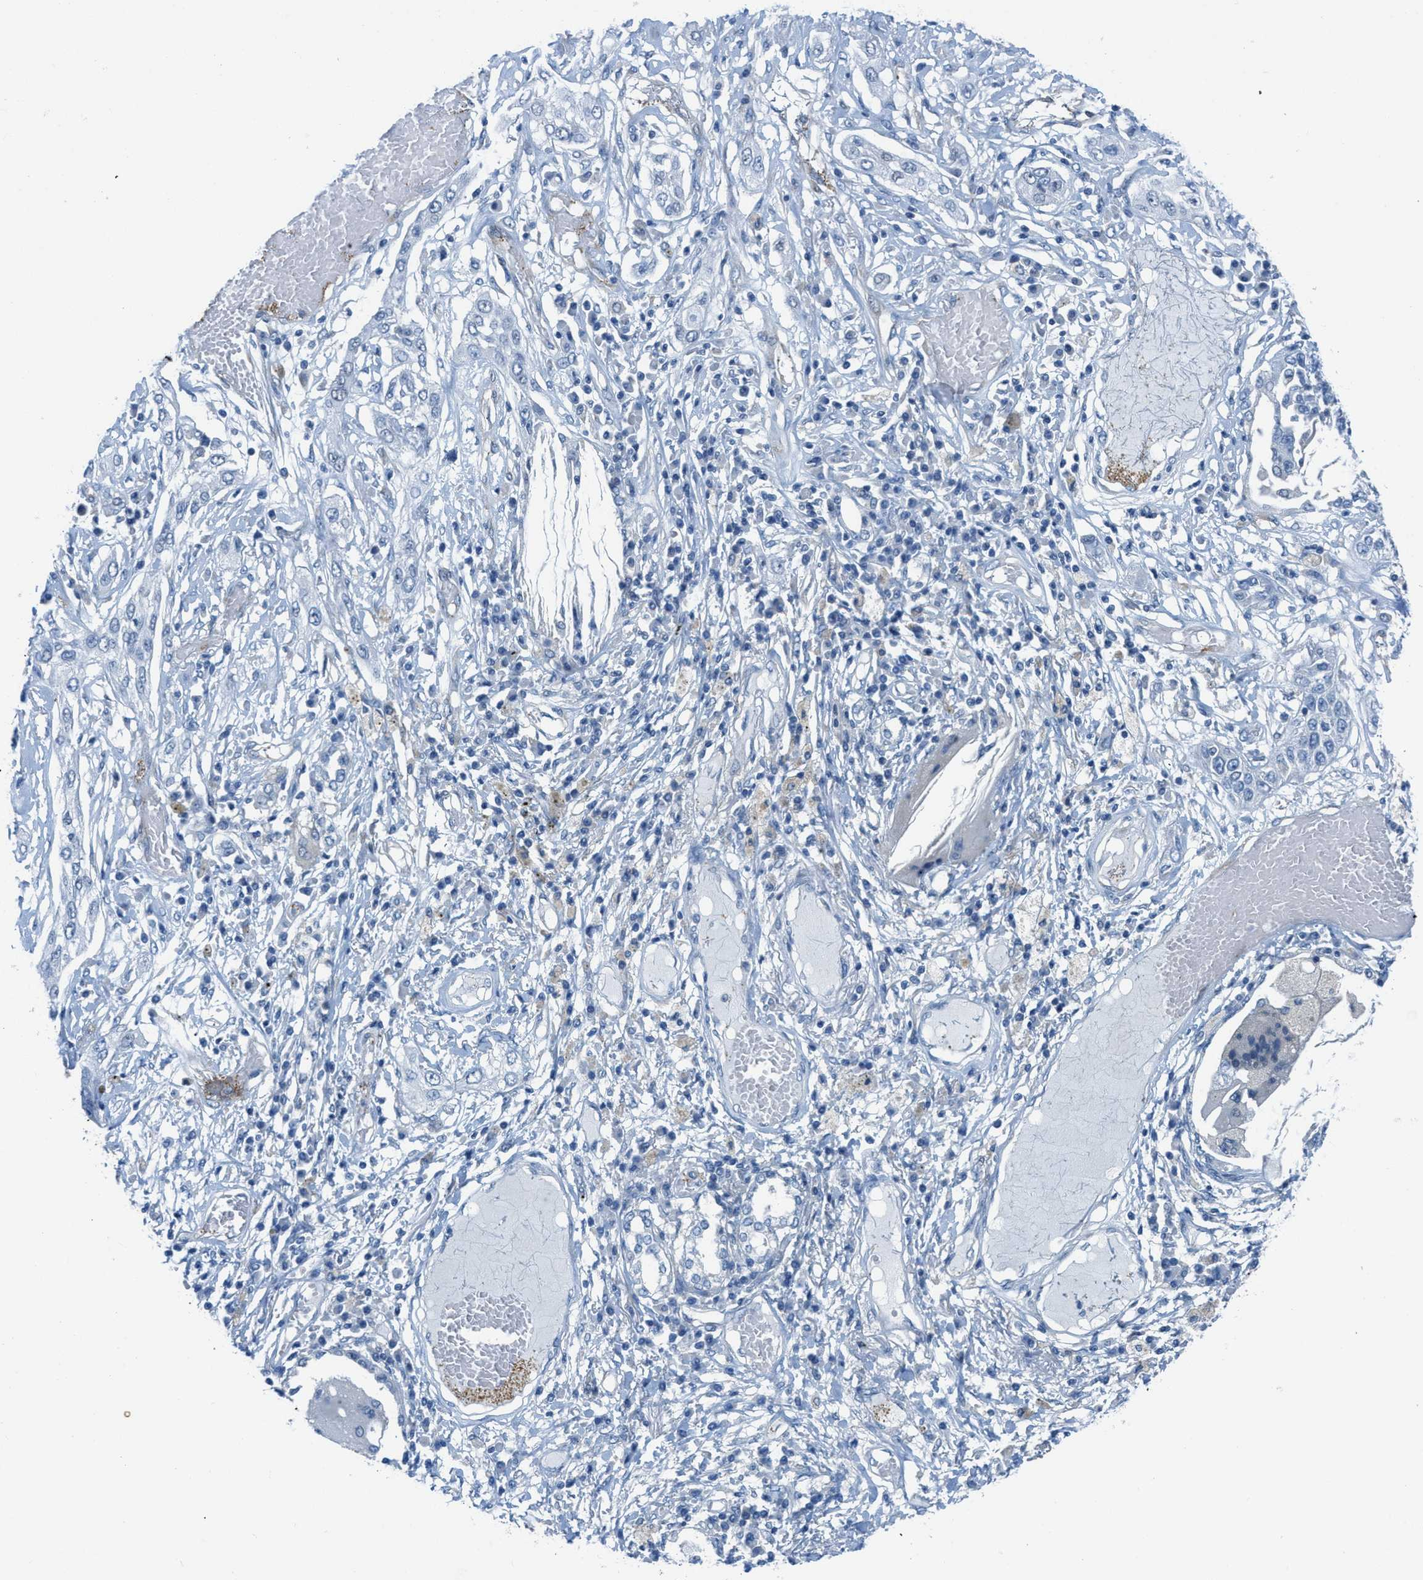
{"staining": {"intensity": "negative", "quantity": "none", "location": "none"}, "tissue": "lung cancer", "cell_type": "Tumor cells", "image_type": "cancer", "snomed": [{"axis": "morphology", "description": "Squamous cell carcinoma, NOS"}, {"axis": "topography", "description": "Lung"}], "caption": "IHC of human lung squamous cell carcinoma exhibits no expression in tumor cells.", "gene": "MAPRE2", "patient": {"sex": "male", "age": 65}}